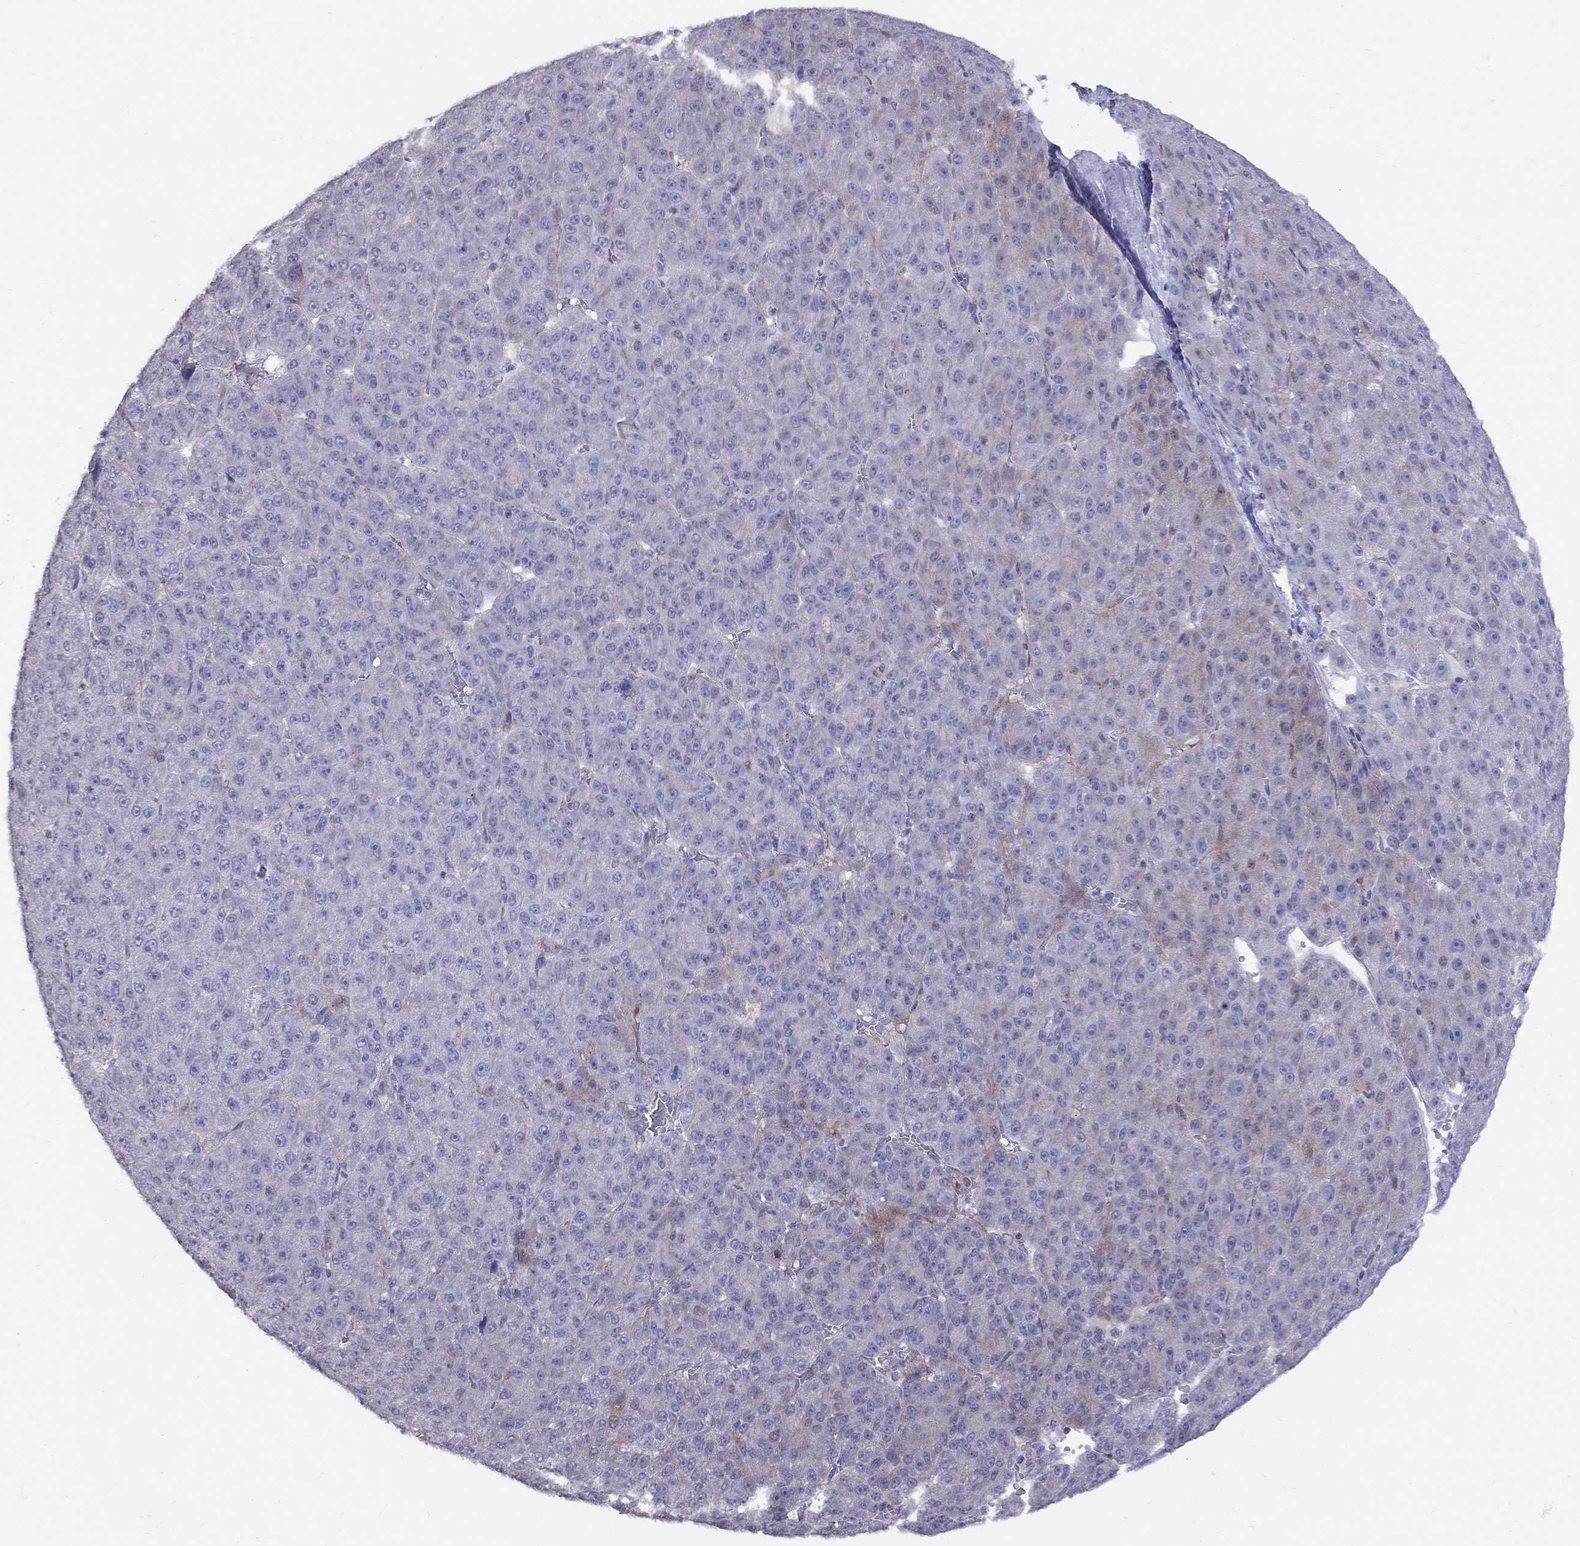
{"staining": {"intensity": "weak", "quantity": "<25%", "location": "cytoplasmic/membranous"}, "tissue": "liver cancer", "cell_type": "Tumor cells", "image_type": "cancer", "snomed": [{"axis": "morphology", "description": "Carcinoma, Hepatocellular, NOS"}, {"axis": "topography", "description": "Liver"}], "caption": "The photomicrograph displays no staining of tumor cells in hepatocellular carcinoma (liver). Brightfield microscopy of IHC stained with DAB (brown) and hematoxylin (blue), captured at high magnification.", "gene": "MAGEB4", "patient": {"sex": "male", "age": 67}}